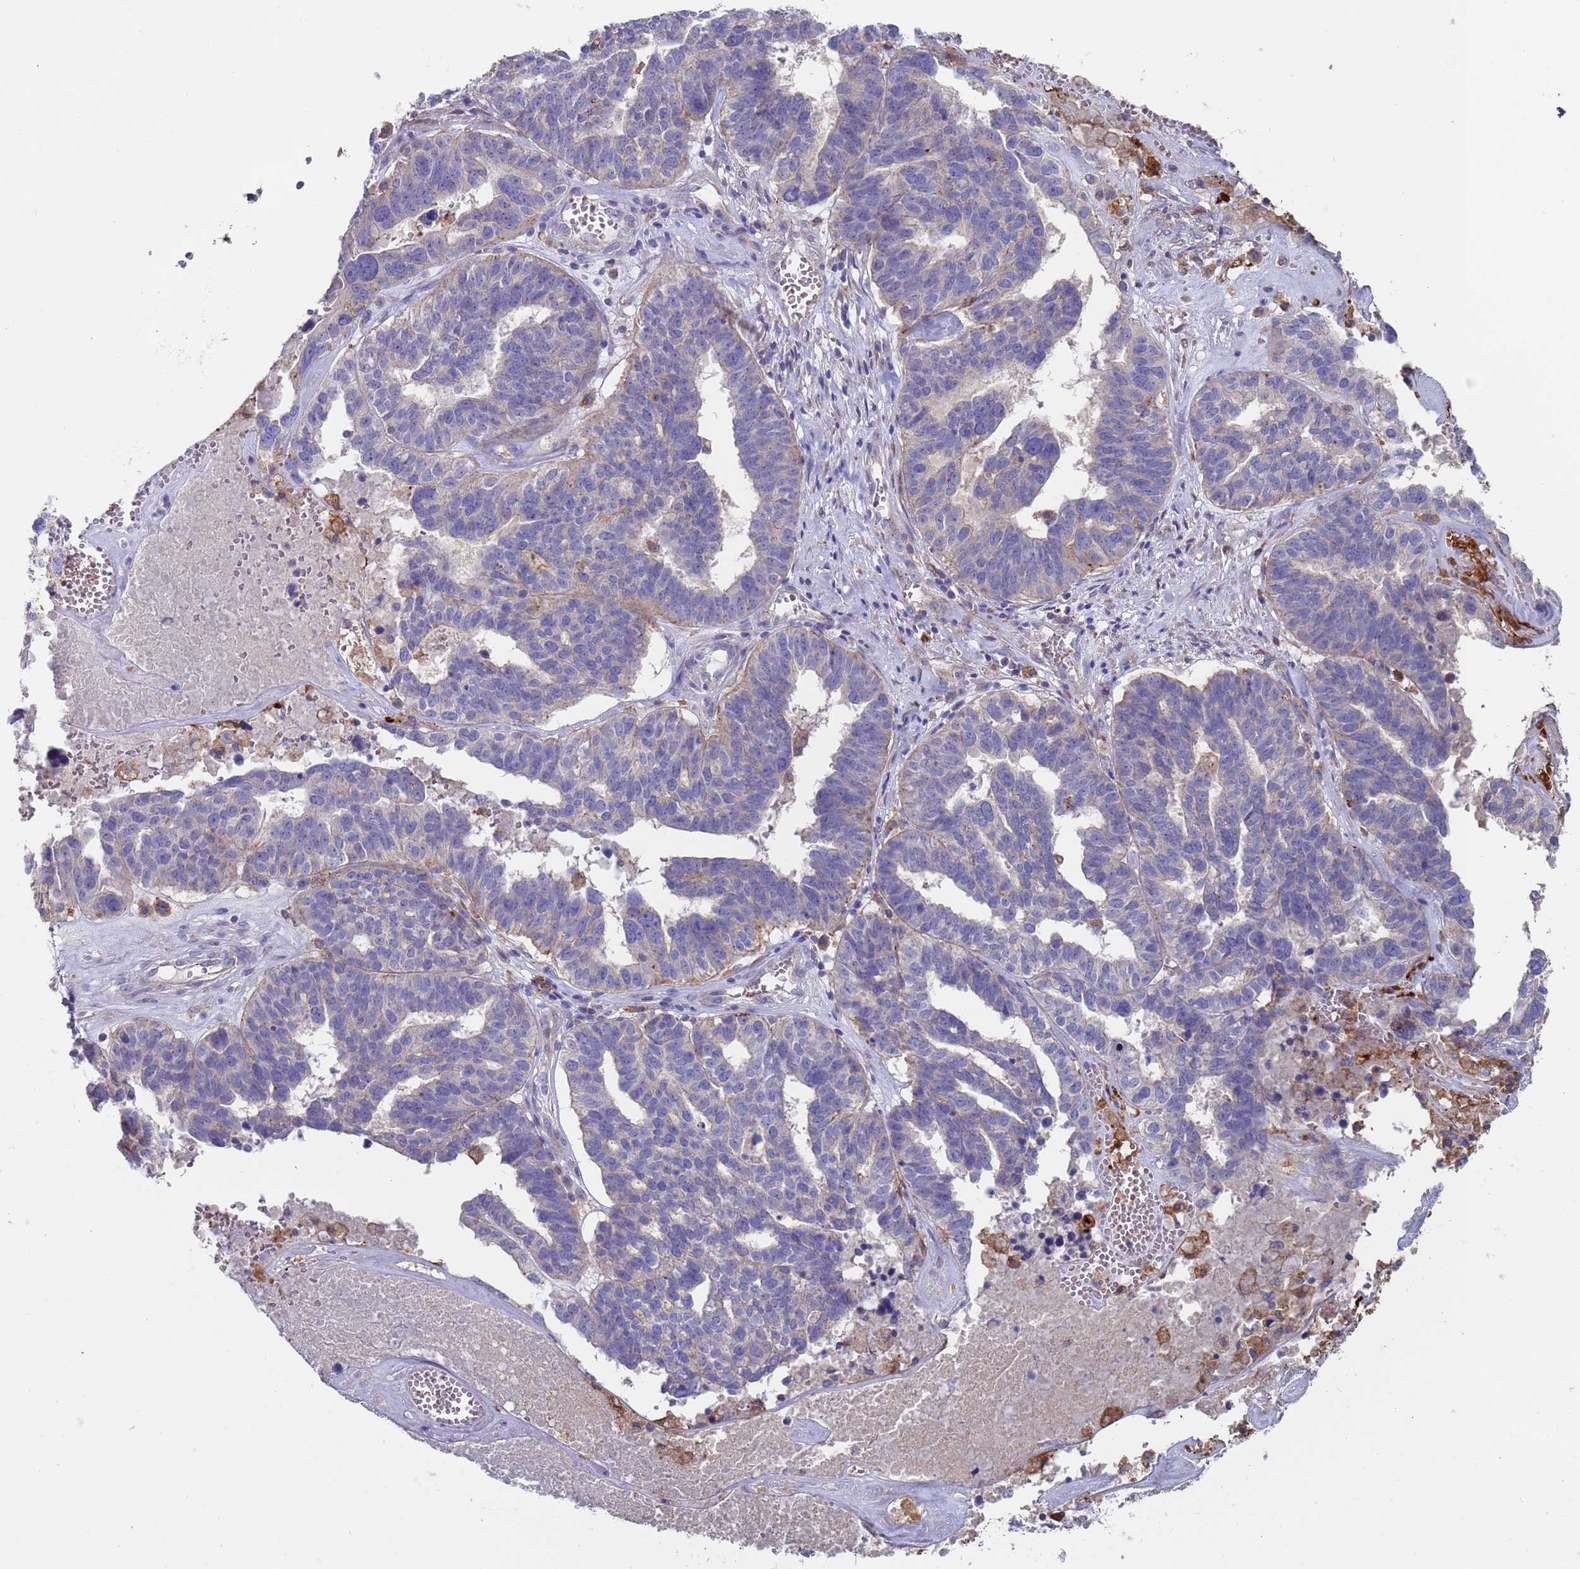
{"staining": {"intensity": "negative", "quantity": "none", "location": "none"}, "tissue": "ovarian cancer", "cell_type": "Tumor cells", "image_type": "cancer", "snomed": [{"axis": "morphology", "description": "Cystadenocarcinoma, serous, NOS"}, {"axis": "topography", "description": "Ovary"}], "caption": "This photomicrograph is of ovarian cancer stained with immunohistochemistry to label a protein in brown with the nuclei are counter-stained blue. There is no staining in tumor cells.", "gene": "MALRD1", "patient": {"sex": "female", "age": 59}}